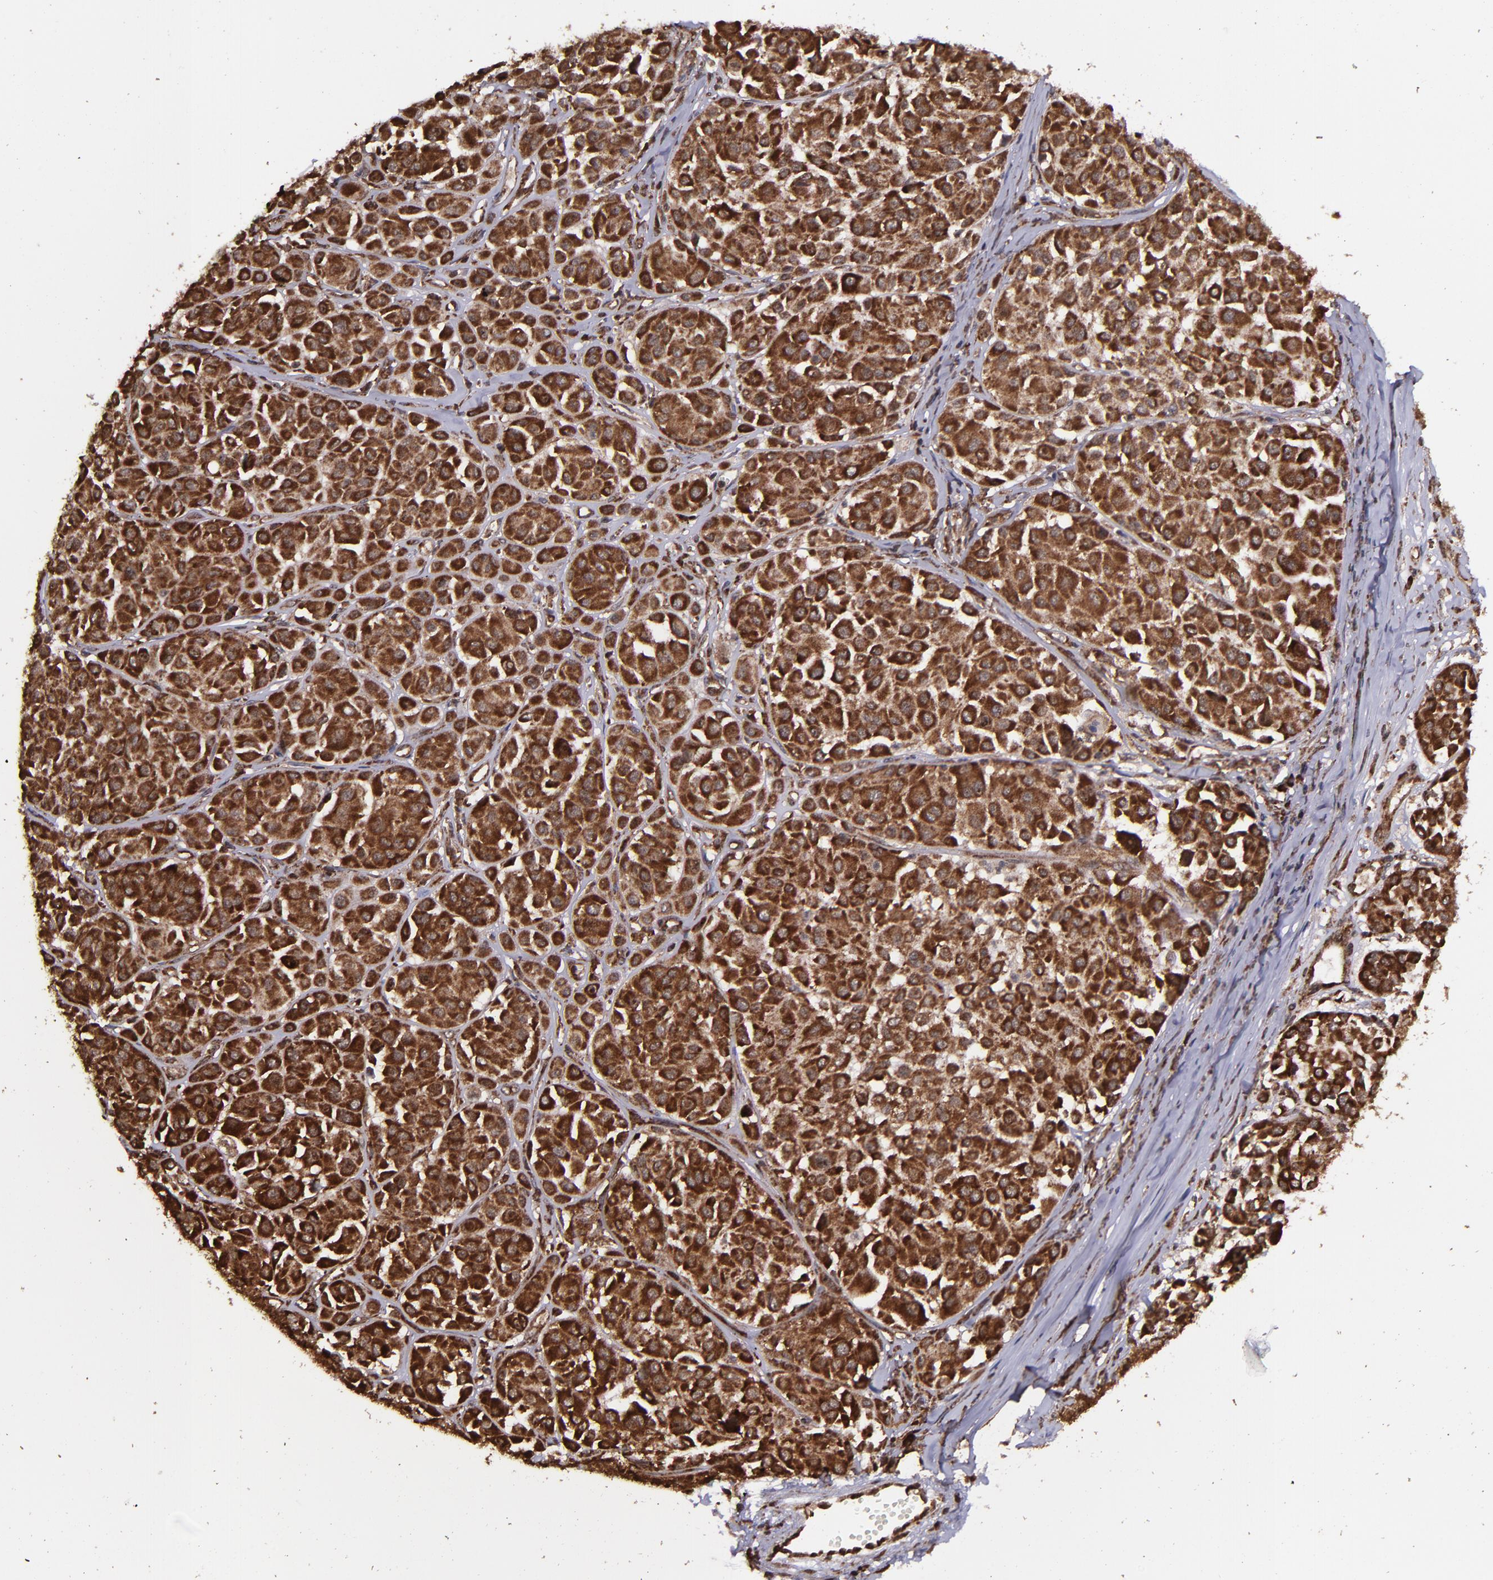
{"staining": {"intensity": "strong", "quantity": ">75%", "location": "cytoplasmic/membranous,nuclear"}, "tissue": "melanoma", "cell_type": "Tumor cells", "image_type": "cancer", "snomed": [{"axis": "morphology", "description": "Malignant melanoma, Metastatic site"}, {"axis": "topography", "description": "Soft tissue"}], "caption": "IHC of malignant melanoma (metastatic site) shows high levels of strong cytoplasmic/membranous and nuclear positivity in about >75% of tumor cells. The protein of interest is shown in brown color, while the nuclei are stained blue.", "gene": "EIF4ENIF1", "patient": {"sex": "male", "age": 41}}